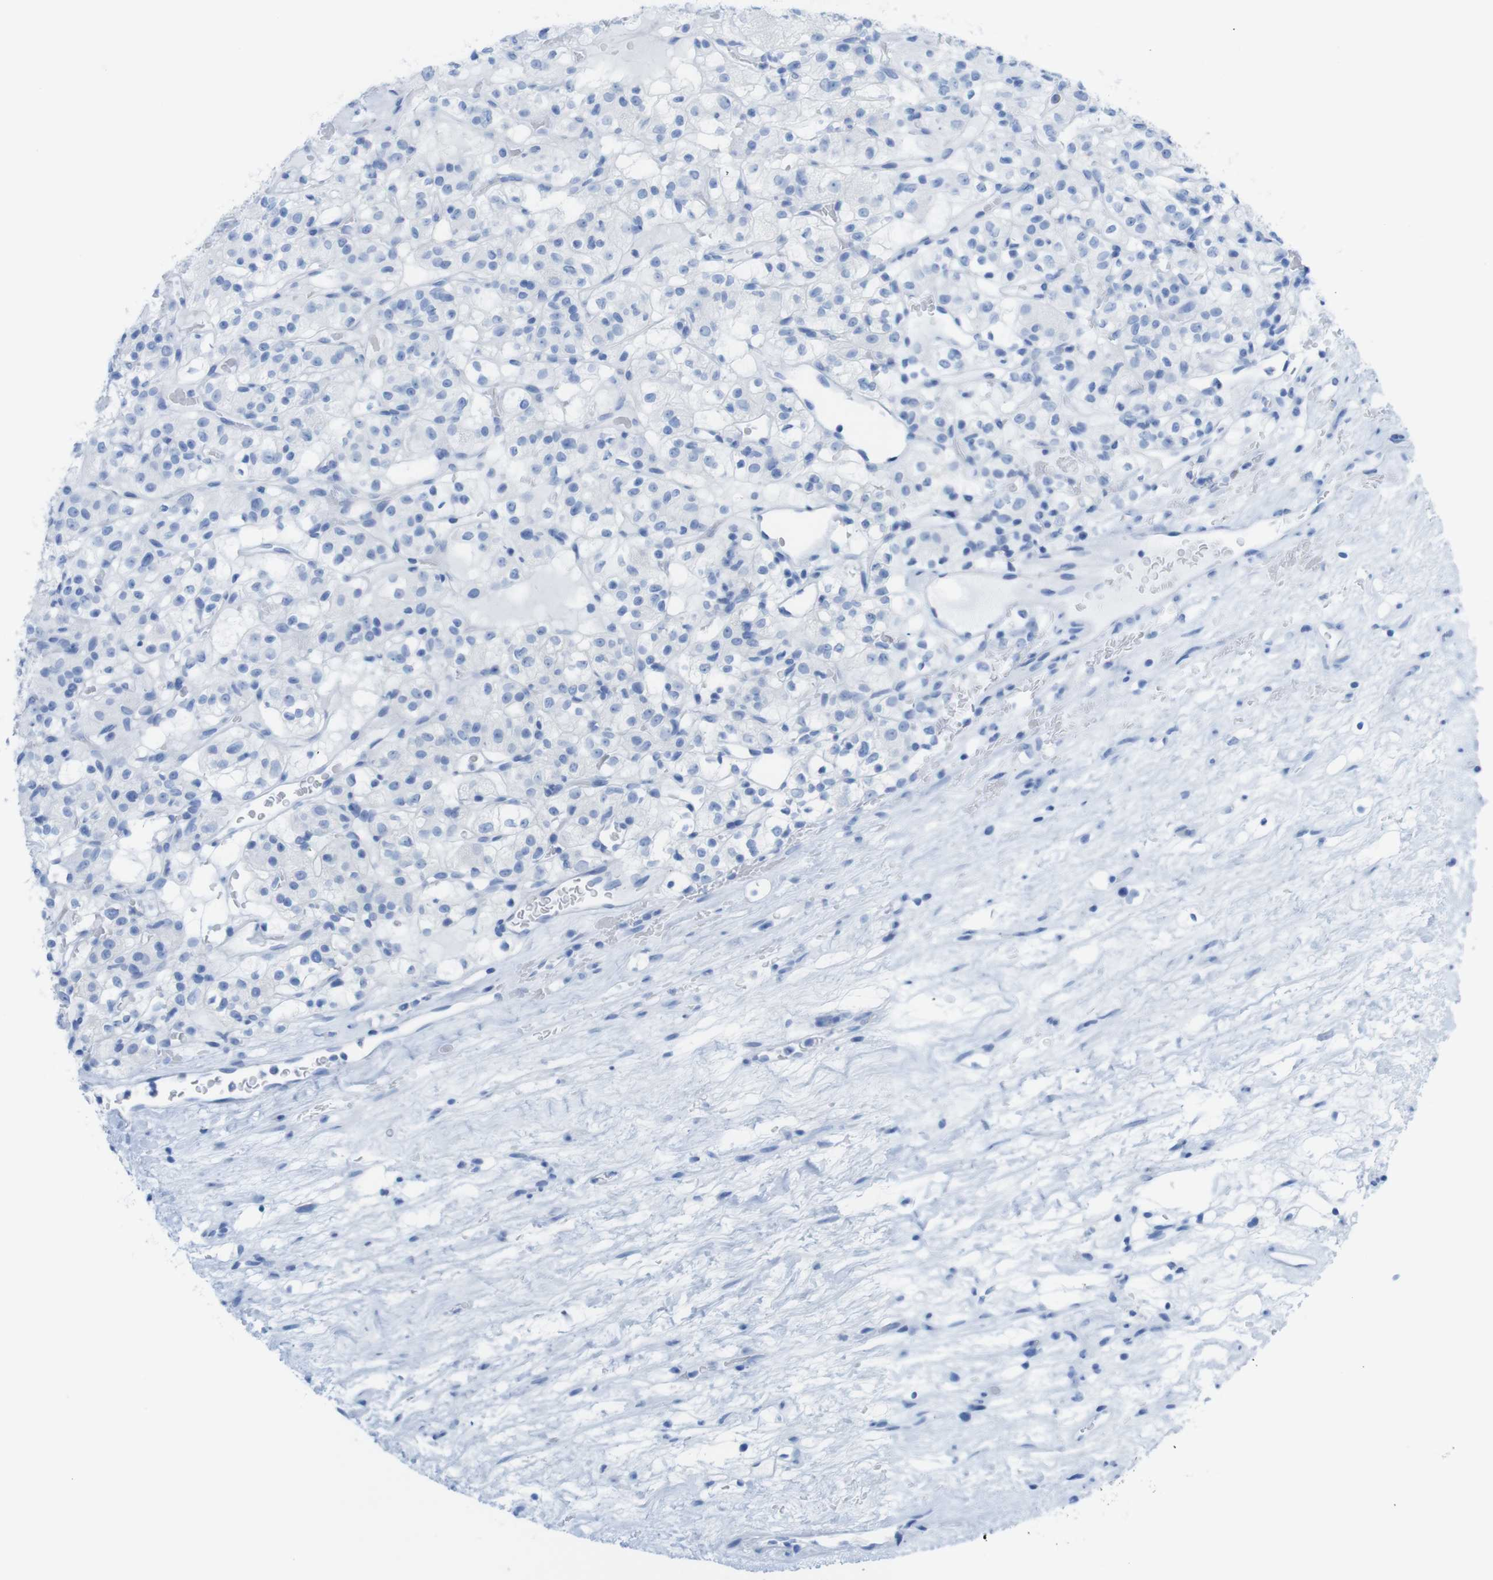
{"staining": {"intensity": "negative", "quantity": "none", "location": "none"}, "tissue": "renal cancer", "cell_type": "Tumor cells", "image_type": "cancer", "snomed": [{"axis": "morphology", "description": "Normal tissue, NOS"}, {"axis": "morphology", "description": "Adenocarcinoma, NOS"}, {"axis": "topography", "description": "Kidney"}], "caption": "Immunohistochemistry of human adenocarcinoma (renal) exhibits no positivity in tumor cells.", "gene": "MYH7", "patient": {"sex": "female", "age": 72}}